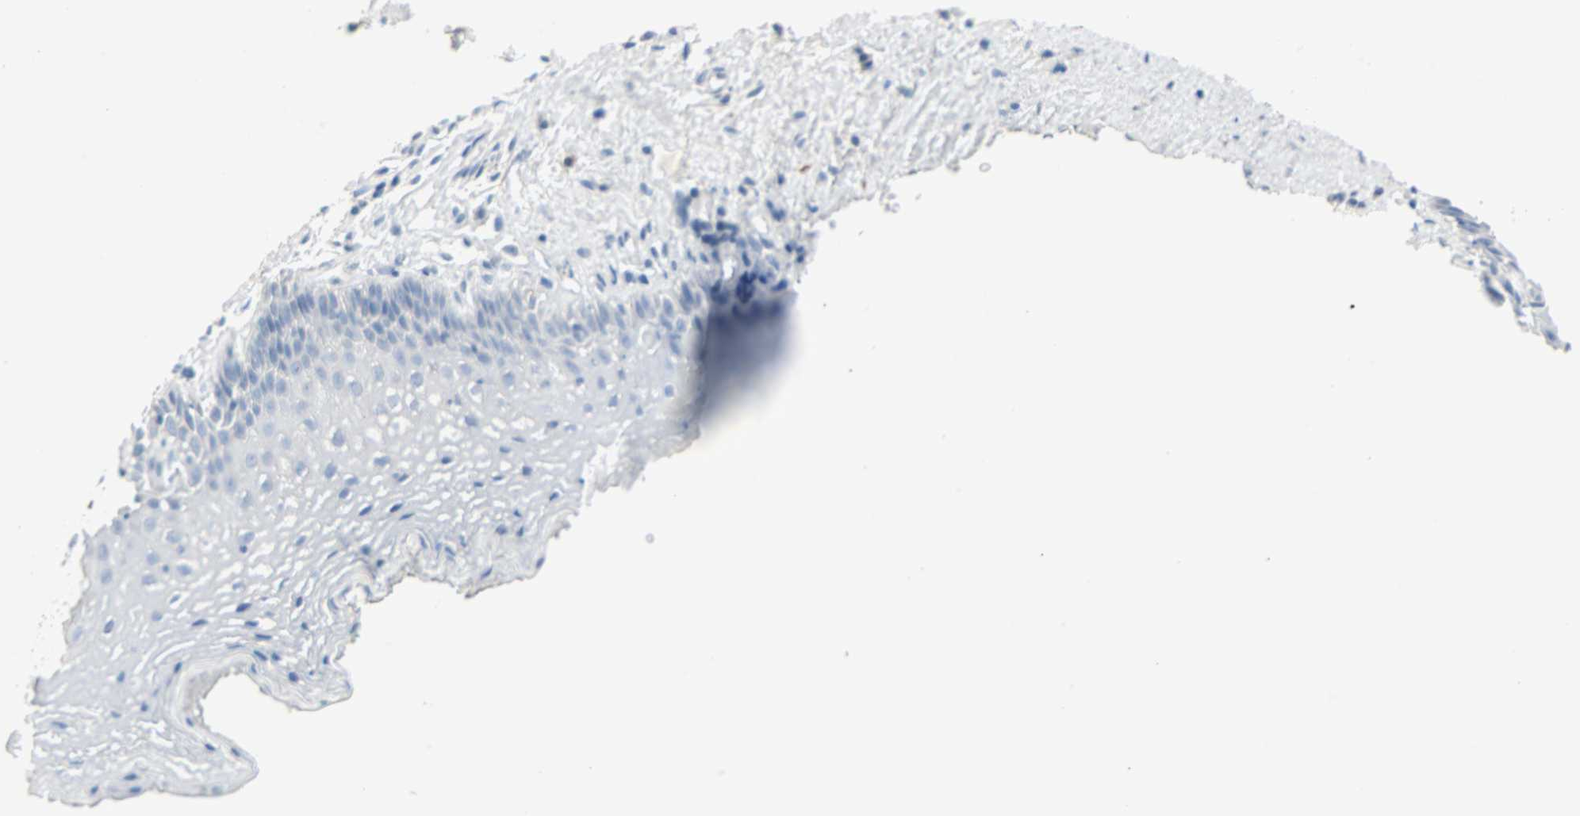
{"staining": {"intensity": "negative", "quantity": "none", "location": "none"}, "tissue": "esophagus", "cell_type": "Squamous epithelial cells", "image_type": "normal", "snomed": [{"axis": "morphology", "description": "Normal tissue, NOS"}, {"axis": "topography", "description": "Esophagus"}], "caption": "Immunohistochemistry (IHC) micrograph of normal esophagus stained for a protein (brown), which demonstrates no expression in squamous epithelial cells.", "gene": "STX1A", "patient": {"sex": "female", "age": 70}}